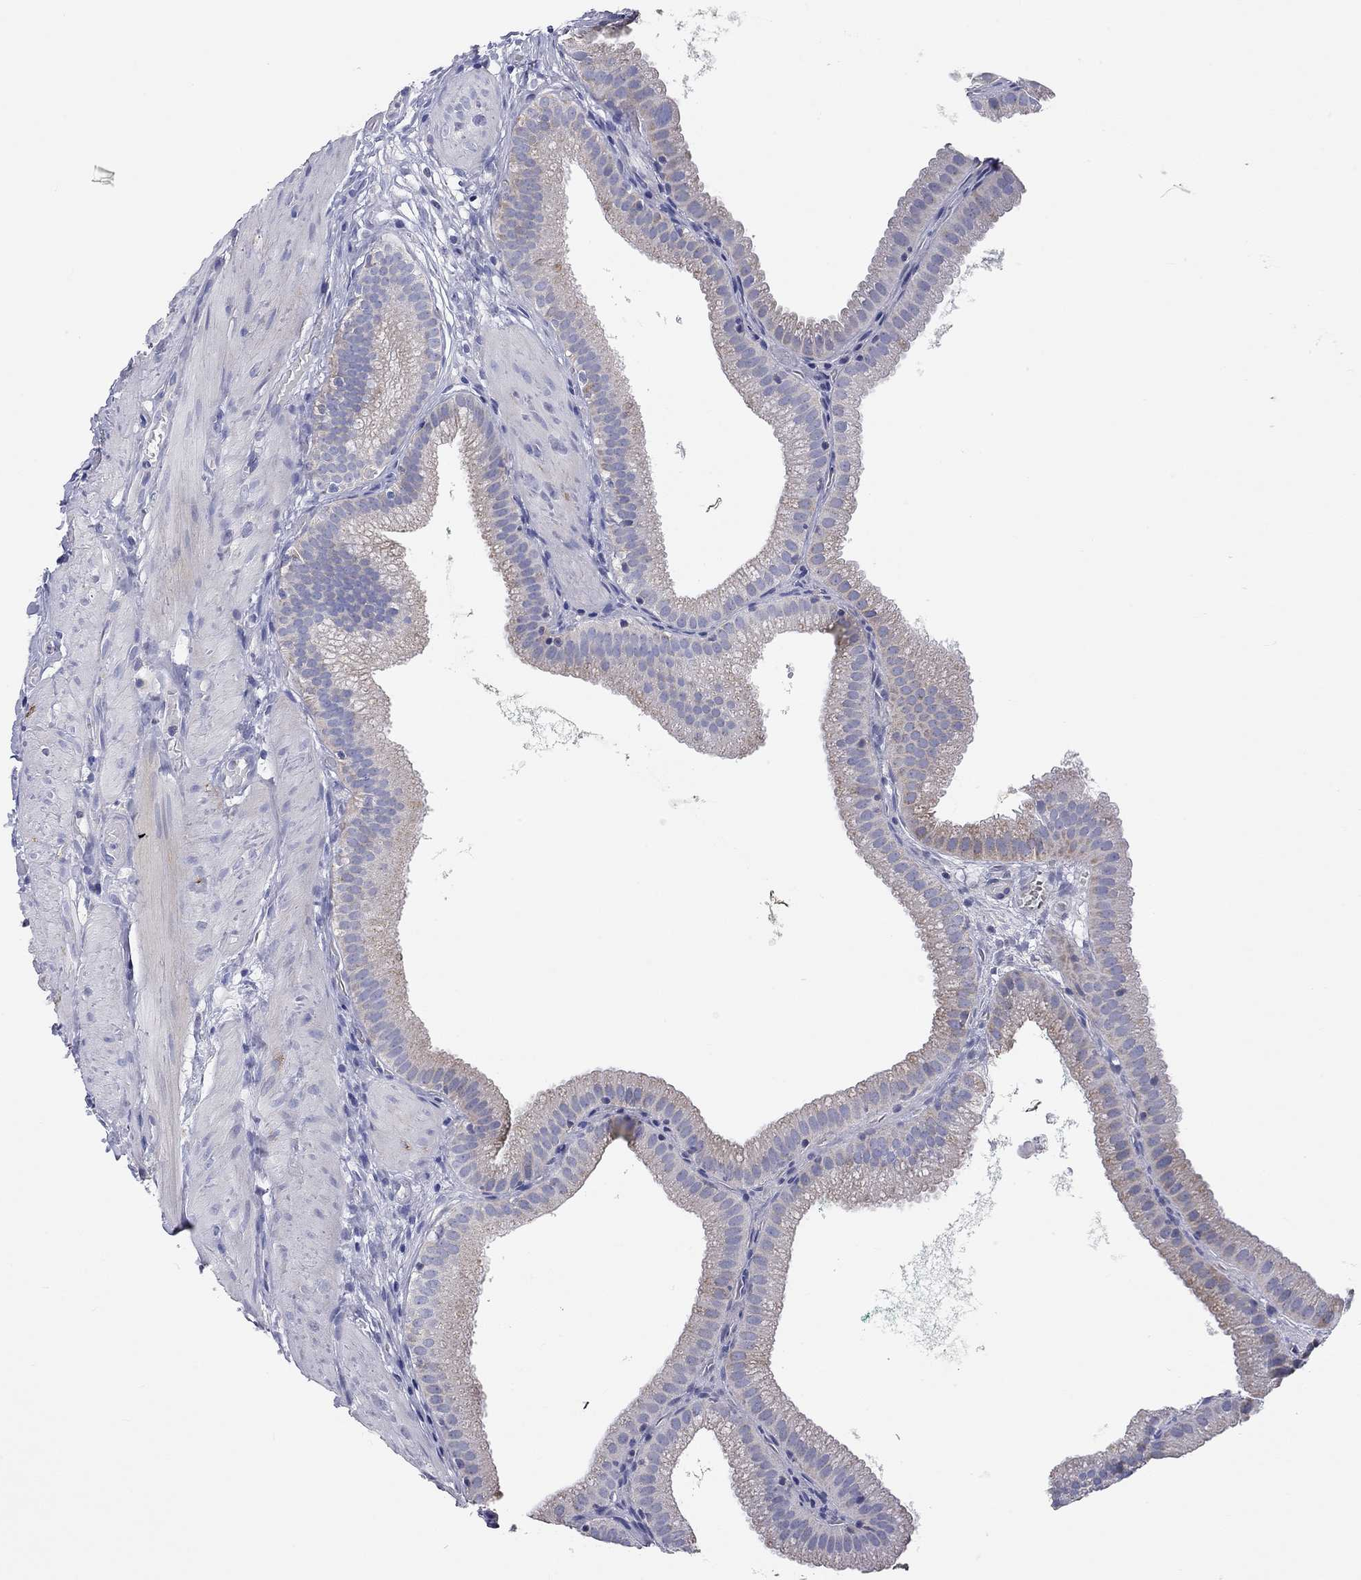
{"staining": {"intensity": "moderate", "quantity": "<25%", "location": "cytoplasmic/membranous"}, "tissue": "gallbladder", "cell_type": "Glandular cells", "image_type": "normal", "snomed": [{"axis": "morphology", "description": "Normal tissue, NOS"}, {"axis": "topography", "description": "Gallbladder"}], "caption": "Glandular cells demonstrate low levels of moderate cytoplasmic/membranous positivity in about <25% of cells in normal human gallbladder. (DAB (3,3'-diaminobenzidine) IHC with brightfield microscopy, high magnification).", "gene": "RCAN1", "patient": {"sex": "male", "age": 67}}